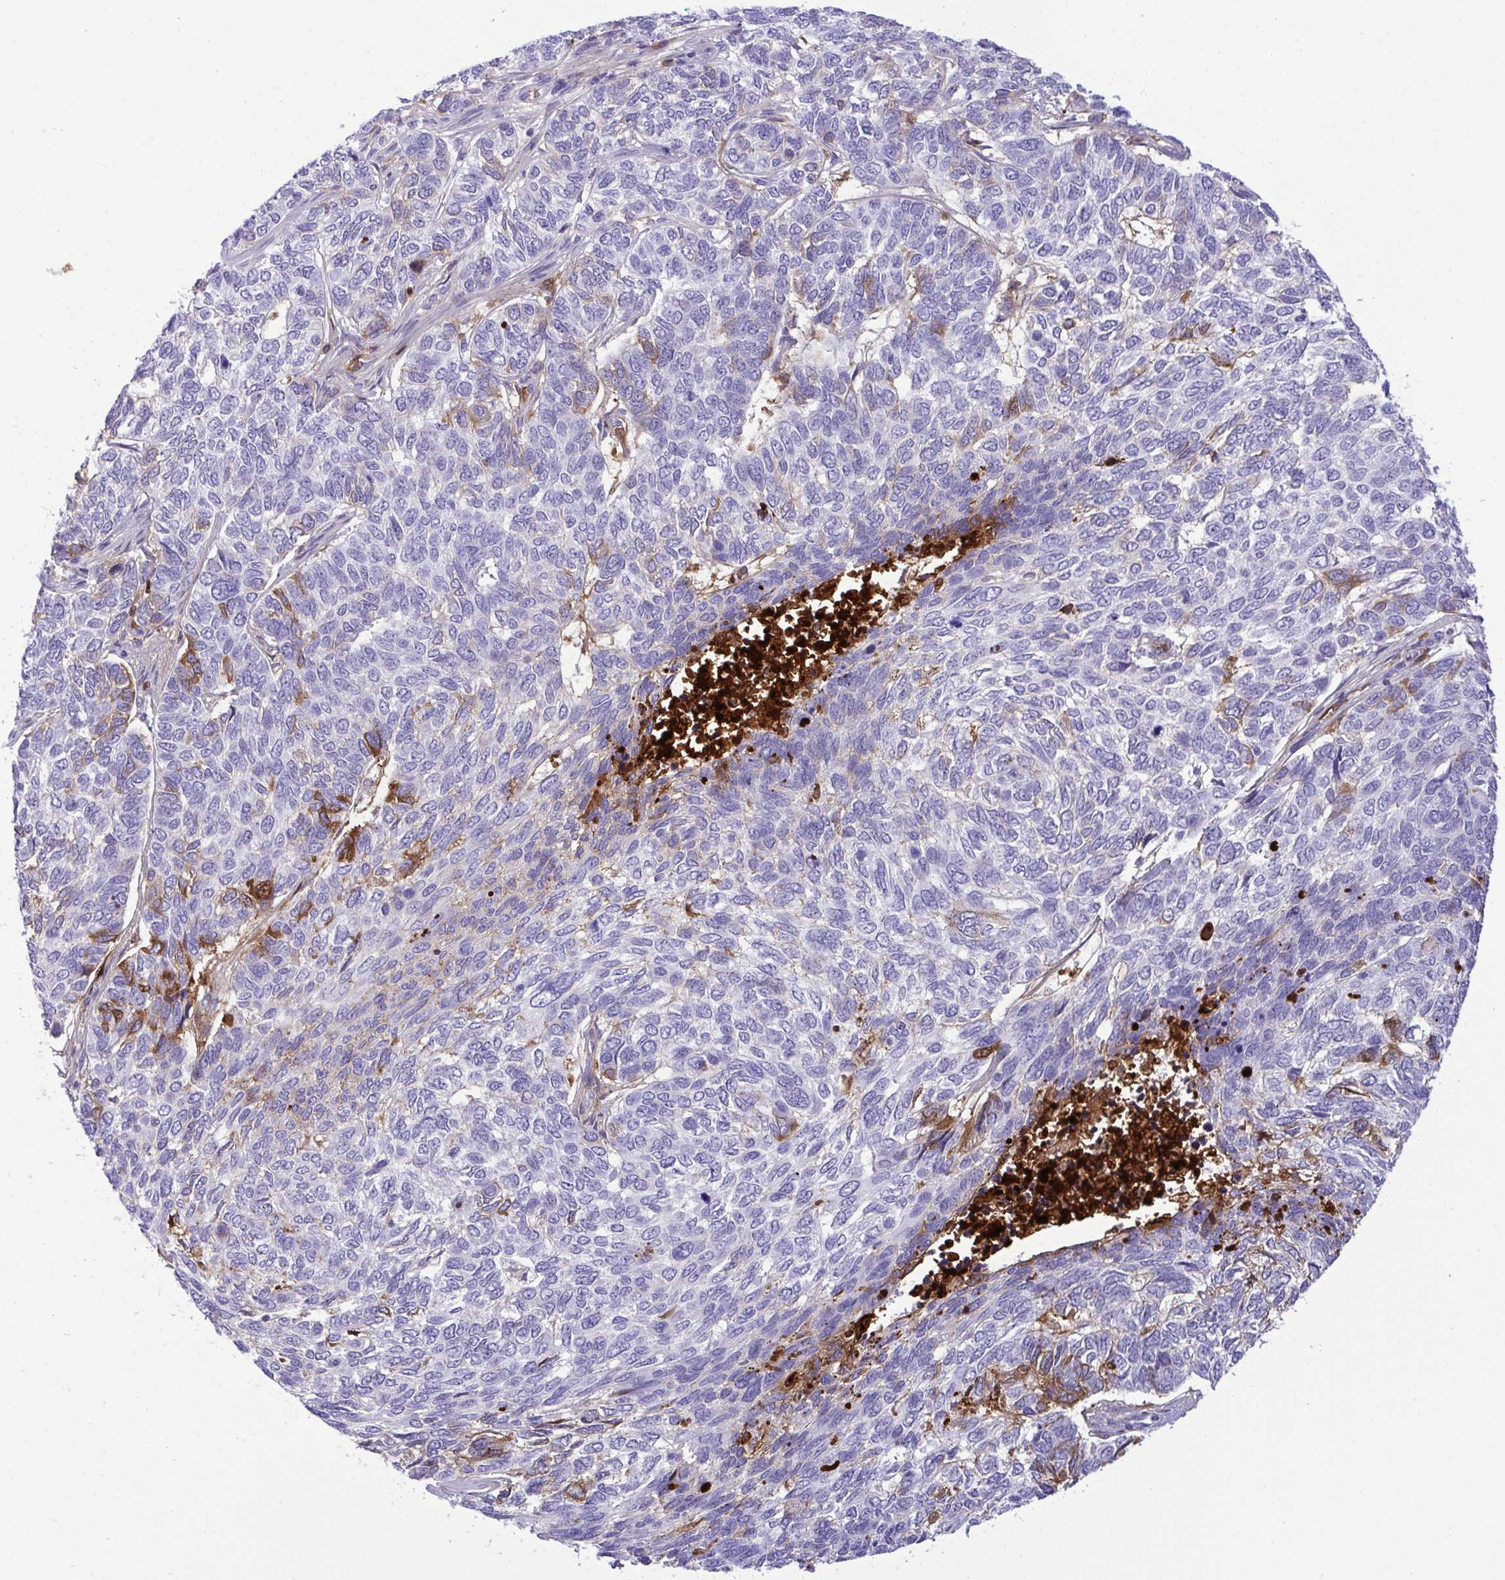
{"staining": {"intensity": "moderate", "quantity": "<25%", "location": "cytoplasmic/membranous"}, "tissue": "skin cancer", "cell_type": "Tumor cells", "image_type": "cancer", "snomed": [{"axis": "morphology", "description": "Basal cell carcinoma"}, {"axis": "topography", "description": "Skin"}], "caption": "A low amount of moderate cytoplasmic/membranous positivity is identified in approximately <25% of tumor cells in basal cell carcinoma (skin) tissue.", "gene": "F2", "patient": {"sex": "female", "age": 65}}